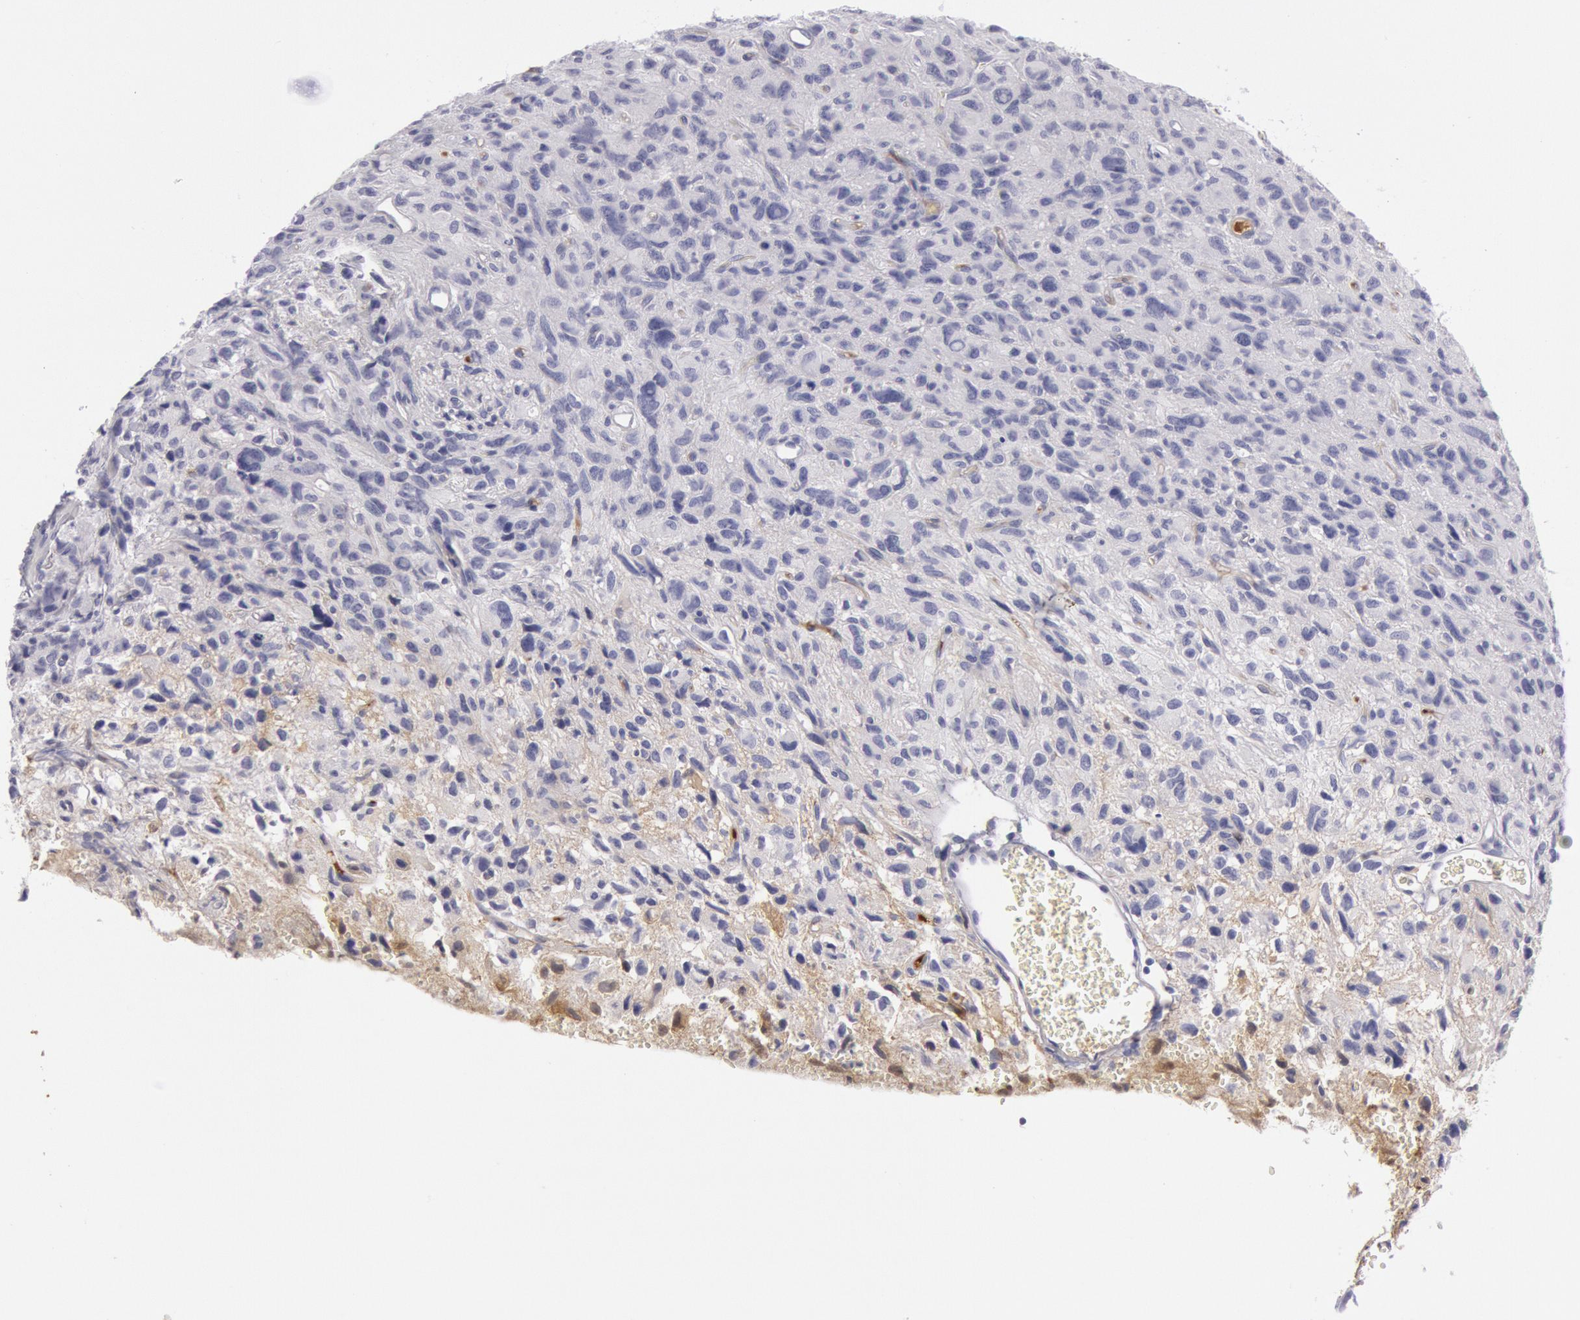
{"staining": {"intensity": "negative", "quantity": "none", "location": "none"}, "tissue": "glioma", "cell_type": "Tumor cells", "image_type": "cancer", "snomed": [{"axis": "morphology", "description": "Glioma, malignant, High grade"}, {"axis": "topography", "description": "Brain"}], "caption": "Tumor cells are negative for protein expression in human glioma.", "gene": "IGHA1", "patient": {"sex": "female", "age": 60}}